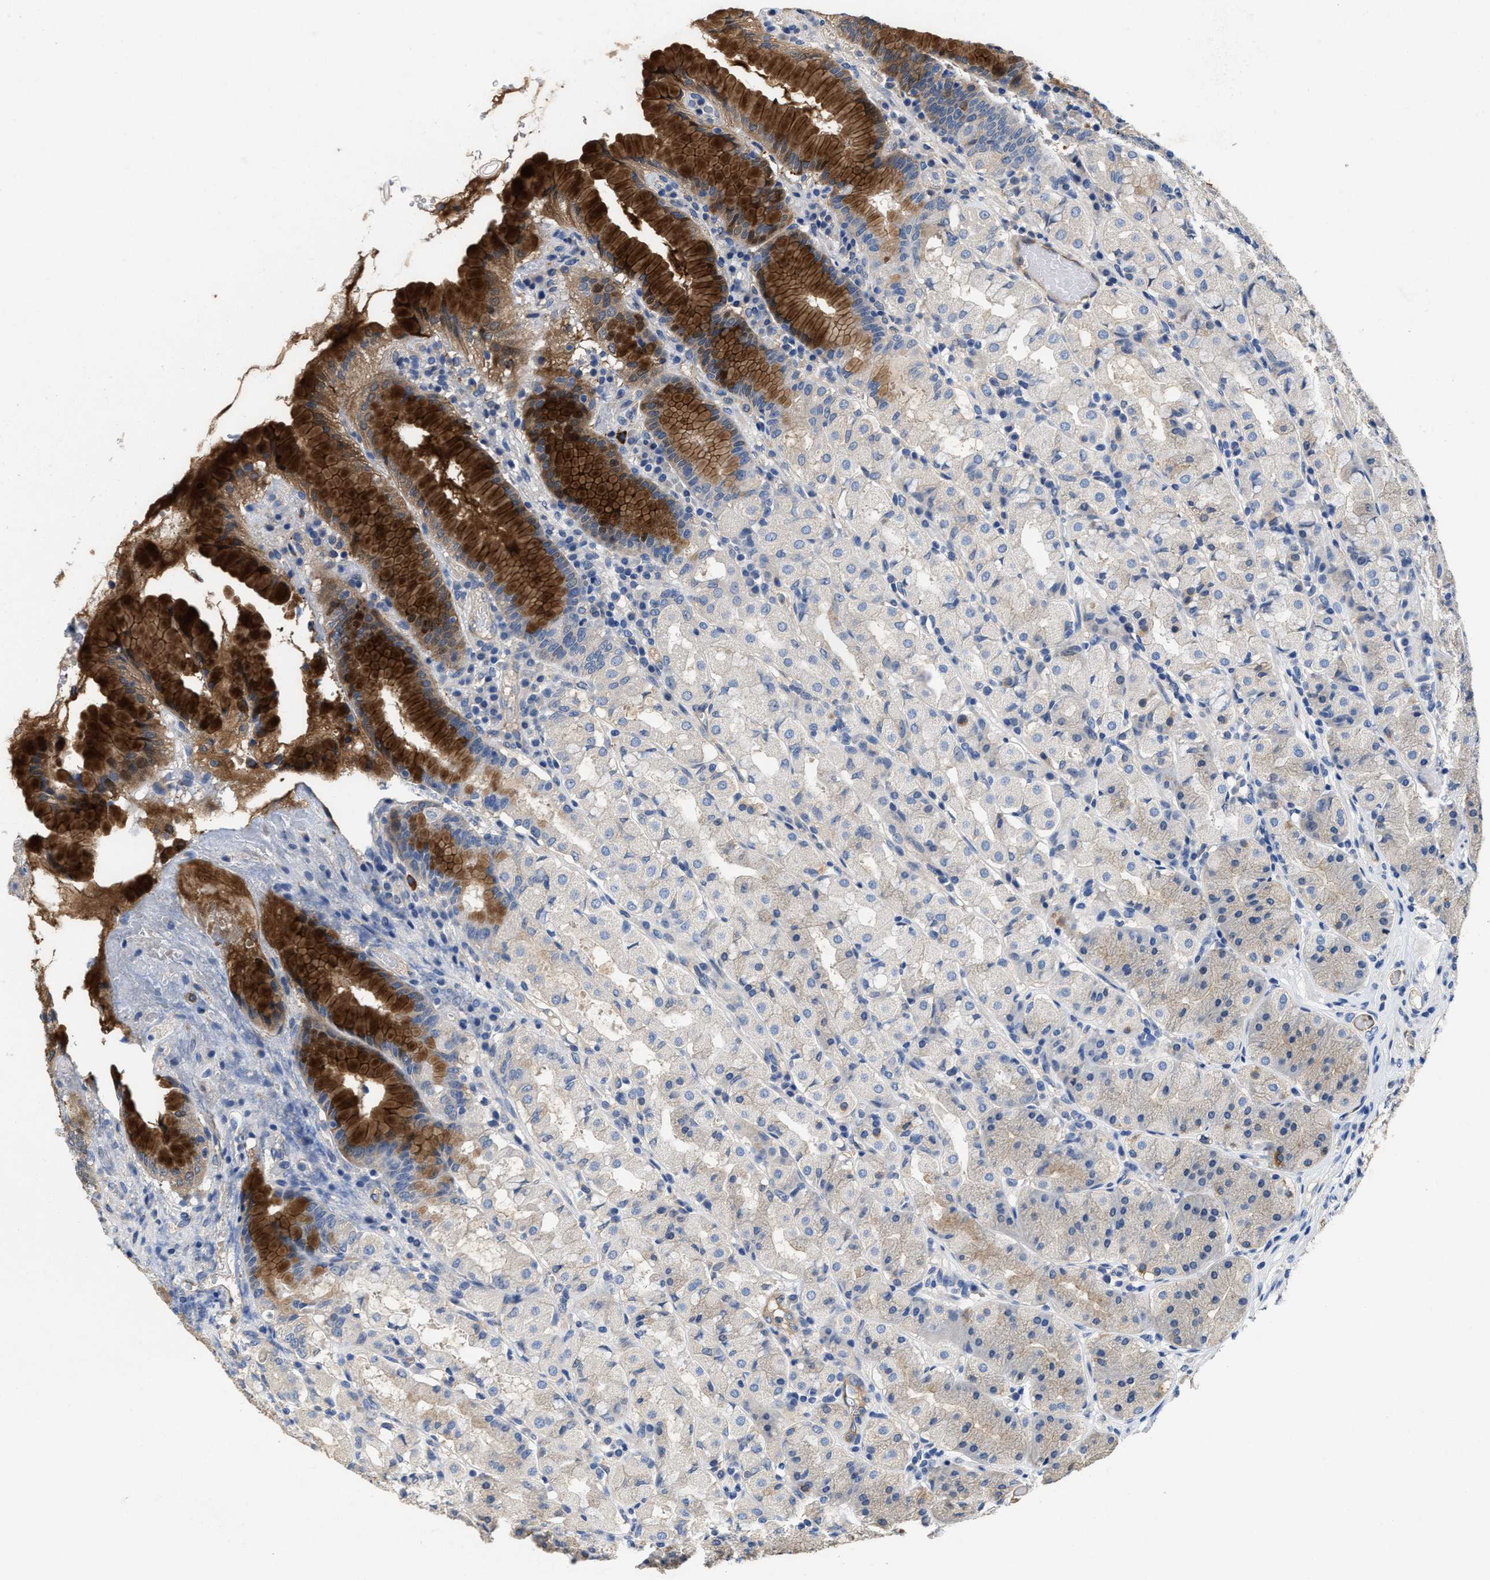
{"staining": {"intensity": "strong", "quantity": "25%-75%", "location": "cytoplasmic/membranous"}, "tissue": "stomach", "cell_type": "Glandular cells", "image_type": "normal", "snomed": [{"axis": "morphology", "description": "Normal tissue, NOS"}, {"axis": "topography", "description": "Stomach"}, {"axis": "topography", "description": "Stomach, lower"}], "caption": "Protein analysis of normal stomach displays strong cytoplasmic/membranous staining in approximately 25%-75% of glandular cells. (brown staining indicates protein expression, while blue staining denotes nuclei).", "gene": "PEG10", "patient": {"sex": "female", "age": 56}}